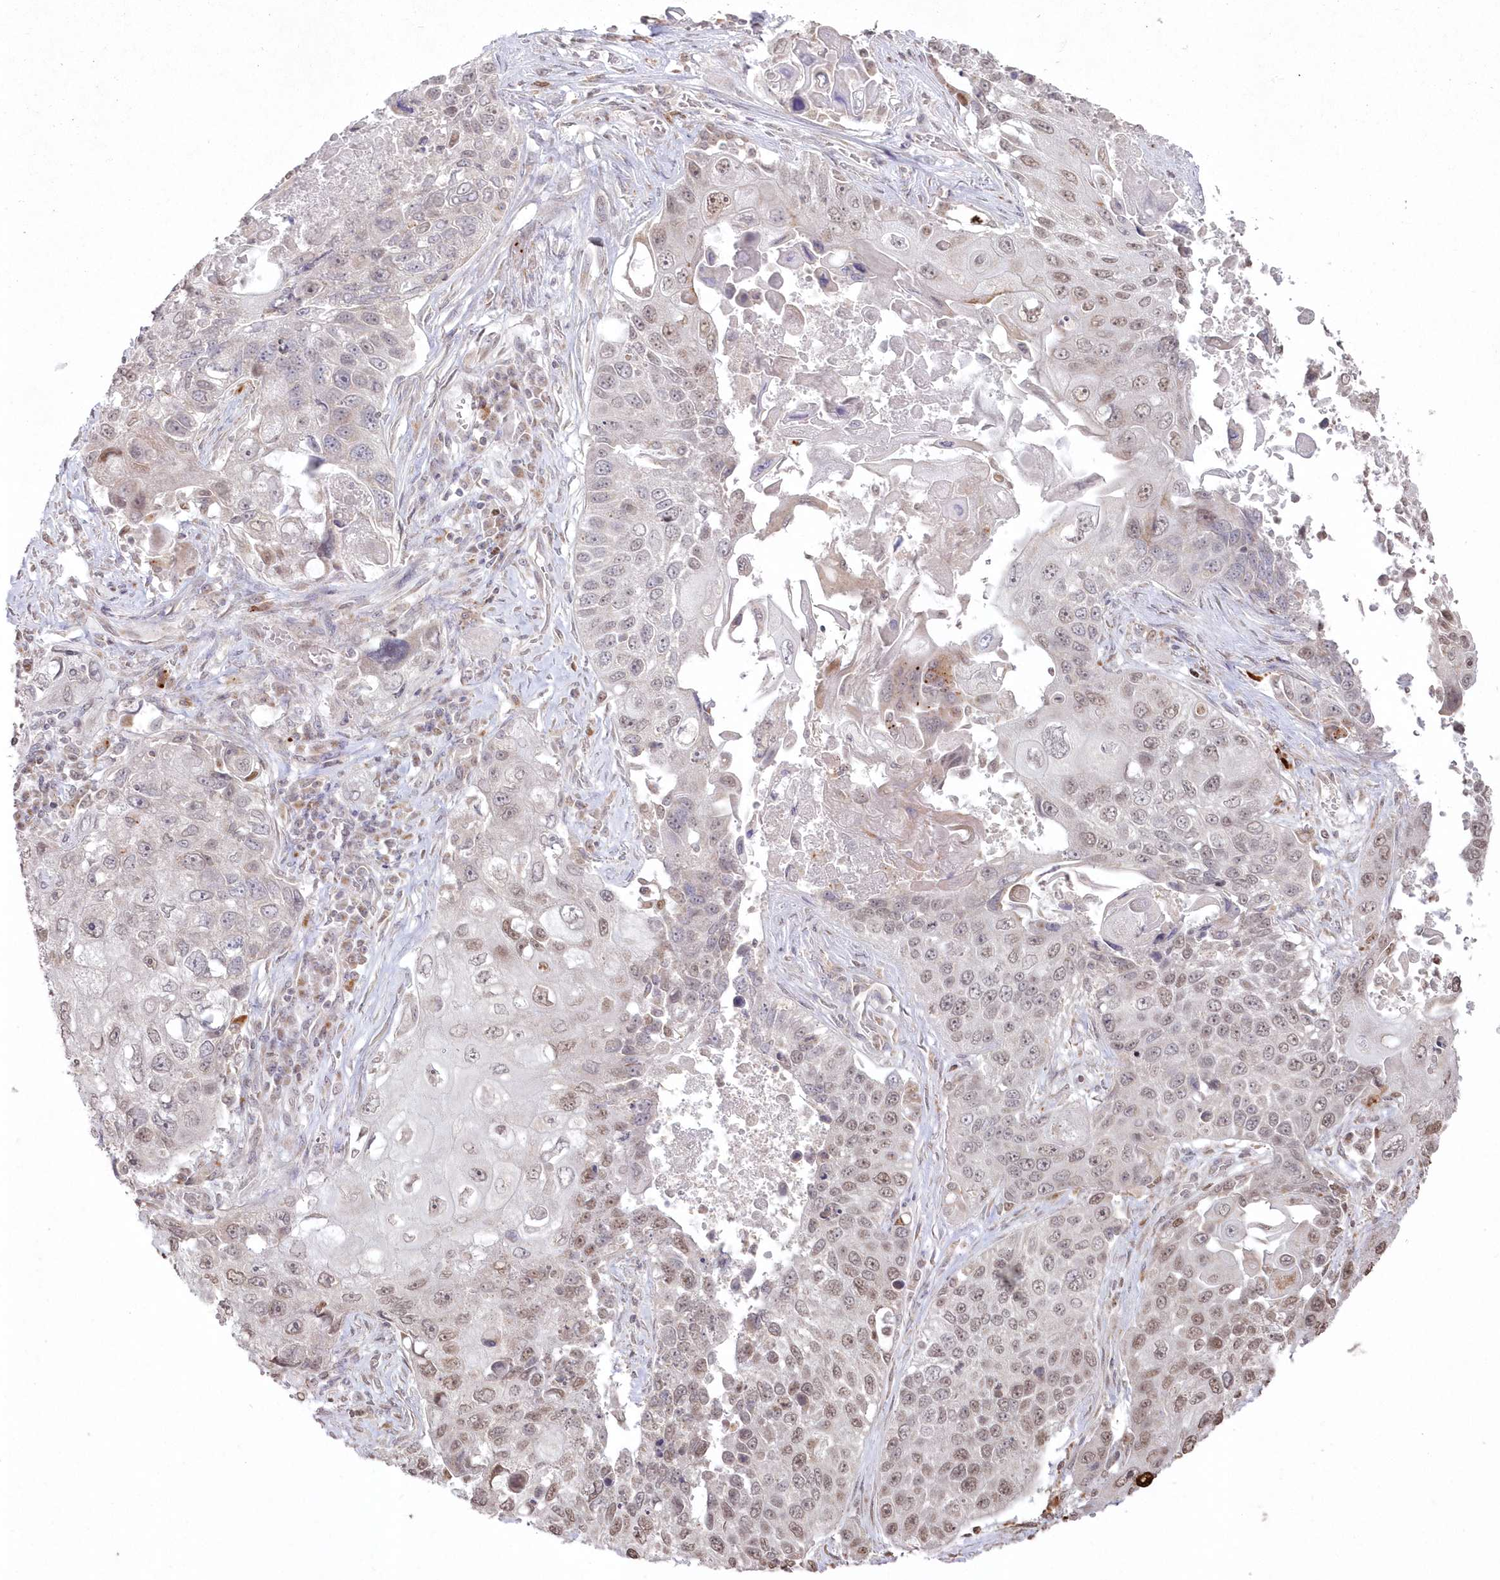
{"staining": {"intensity": "moderate", "quantity": "25%-75%", "location": "nuclear"}, "tissue": "lung cancer", "cell_type": "Tumor cells", "image_type": "cancer", "snomed": [{"axis": "morphology", "description": "Squamous cell carcinoma, NOS"}, {"axis": "topography", "description": "Lung"}], "caption": "Lung cancer (squamous cell carcinoma) stained with immunohistochemistry (IHC) shows moderate nuclear expression in approximately 25%-75% of tumor cells.", "gene": "ARSB", "patient": {"sex": "male", "age": 61}}